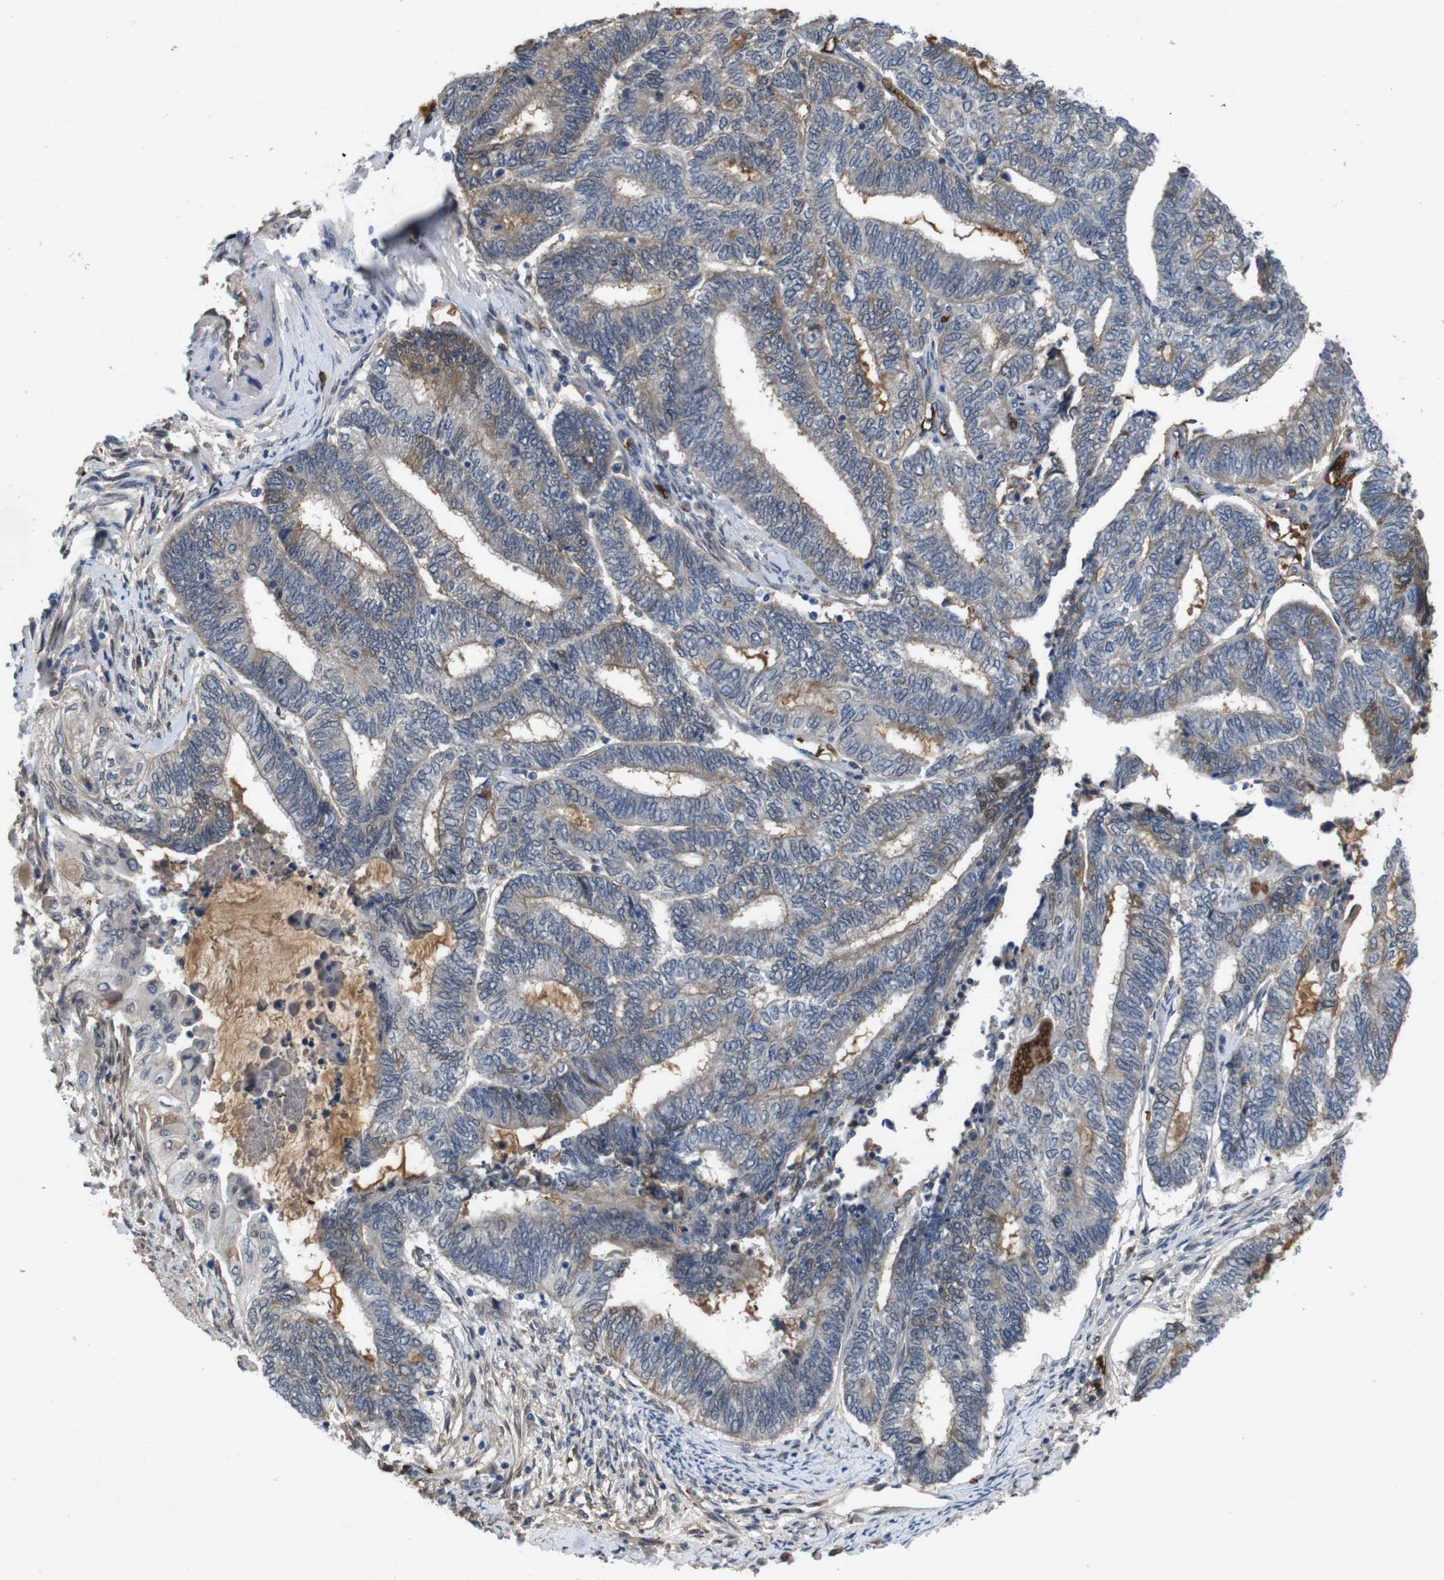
{"staining": {"intensity": "weak", "quantity": "25%-75%", "location": "cytoplasmic/membranous"}, "tissue": "endometrial cancer", "cell_type": "Tumor cells", "image_type": "cancer", "snomed": [{"axis": "morphology", "description": "Adenocarcinoma, NOS"}, {"axis": "topography", "description": "Uterus"}, {"axis": "topography", "description": "Endometrium"}], "caption": "The image reveals immunohistochemical staining of endometrial adenocarcinoma. There is weak cytoplasmic/membranous positivity is appreciated in about 25%-75% of tumor cells.", "gene": "SPTB", "patient": {"sex": "female", "age": 70}}